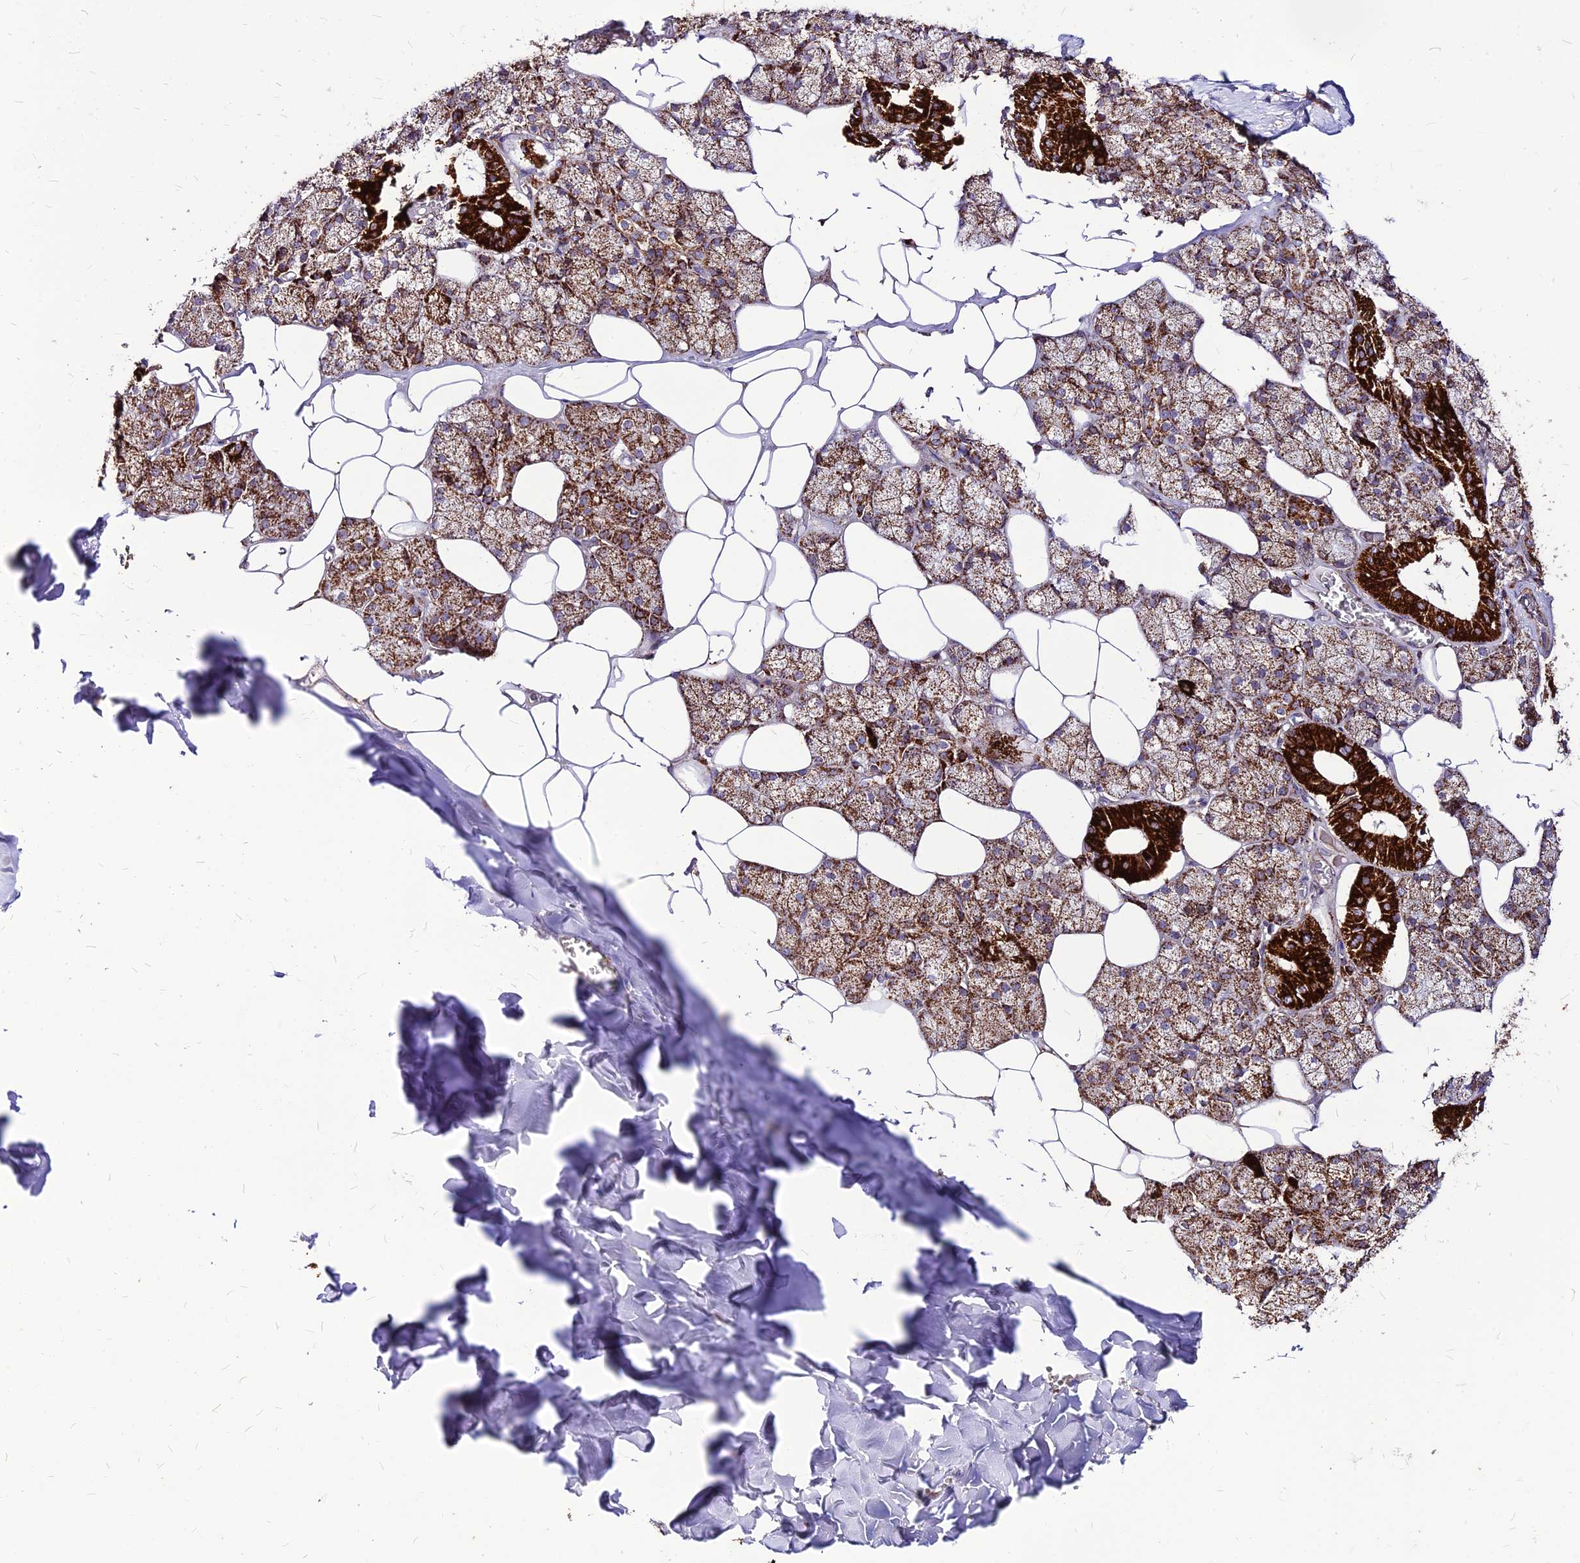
{"staining": {"intensity": "strong", "quantity": ">75%", "location": "cytoplasmic/membranous"}, "tissue": "salivary gland", "cell_type": "Glandular cells", "image_type": "normal", "snomed": [{"axis": "morphology", "description": "Normal tissue, NOS"}, {"axis": "topography", "description": "Salivary gland"}], "caption": "Protein staining of normal salivary gland reveals strong cytoplasmic/membranous expression in about >75% of glandular cells.", "gene": "ECI1", "patient": {"sex": "male", "age": 62}}